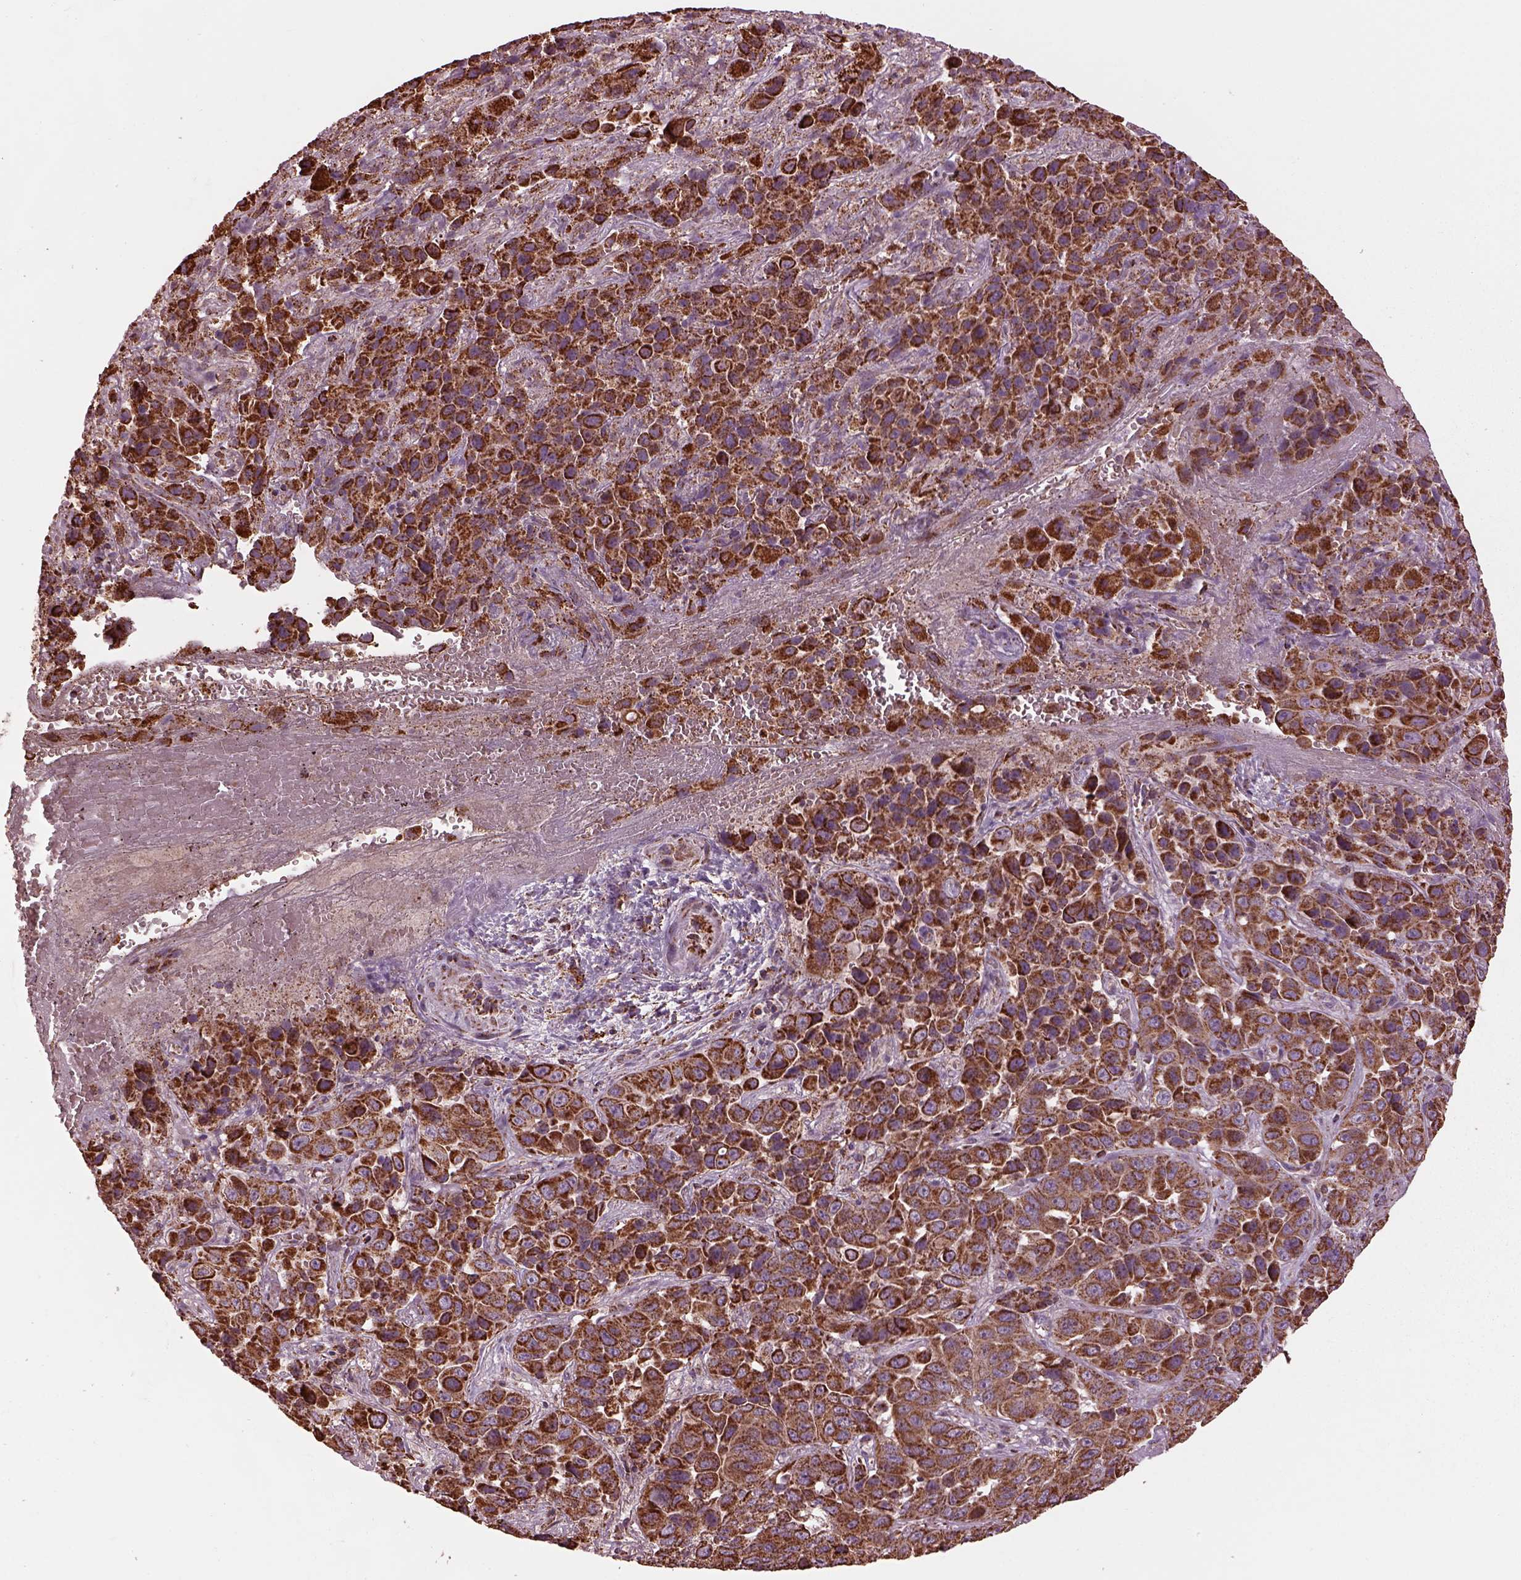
{"staining": {"intensity": "strong", "quantity": ">75%", "location": "cytoplasmic/membranous"}, "tissue": "liver cancer", "cell_type": "Tumor cells", "image_type": "cancer", "snomed": [{"axis": "morphology", "description": "Cholangiocarcinoma"}, {"axis": "topography", "description": "Liver"}], "caption": "Protein staining of liver cancer tissue displays strong cytoplasmic/membranous staining in approximately >75% of tumor cells.", "gene": "TMEM254", "patient": {"sex": "female", "age": 52}}